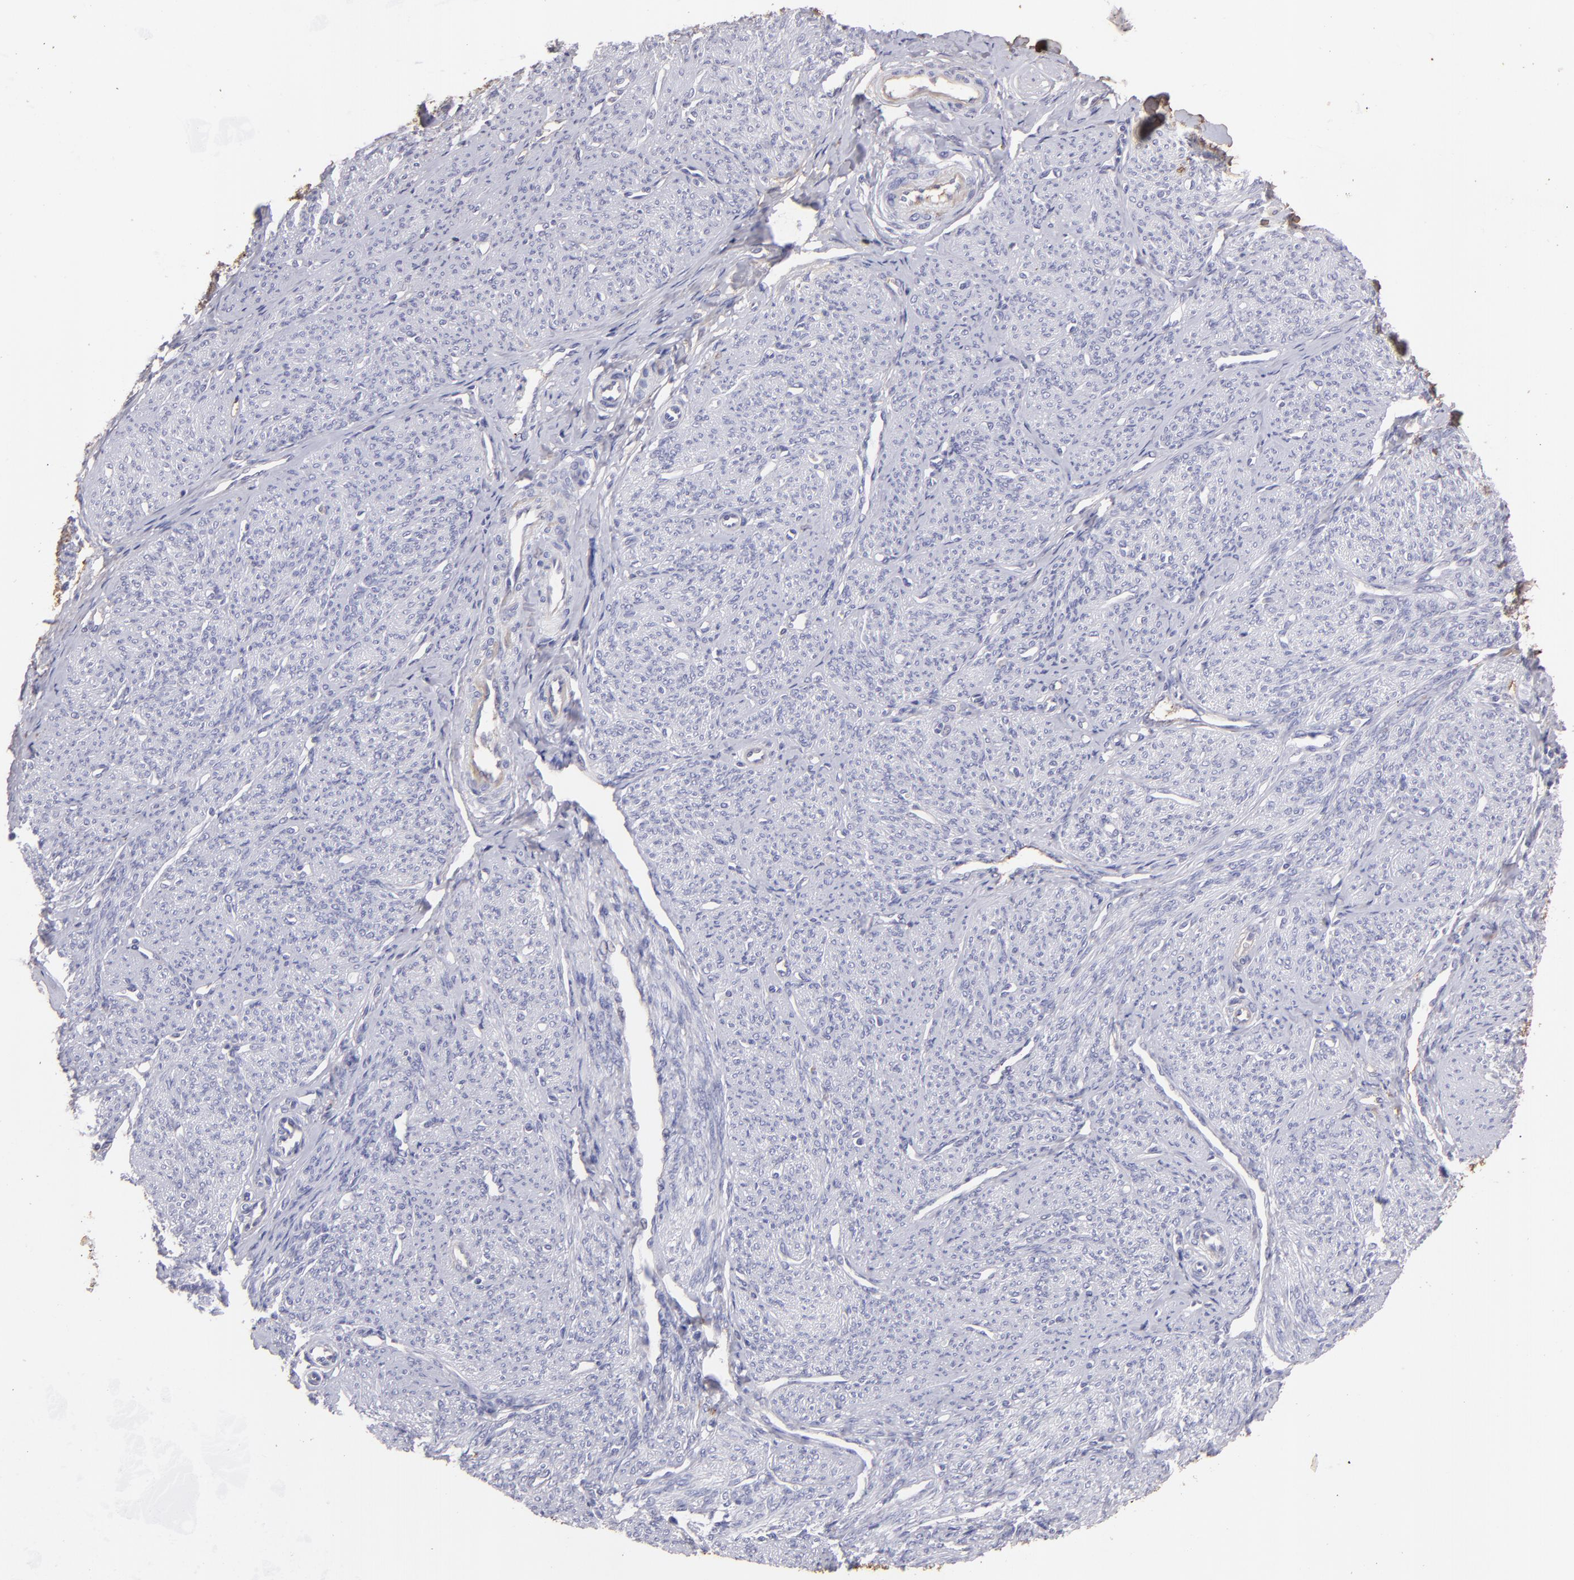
{"staining": {"intensity": "negative", "quantity": "none", "location": "none"}, "tissue": "smooth muscle", "cell_type": "Smooth muscle cells", "image_type": "normal", "snomed": [{"axis": "morphology", "description": "Normal tissue, NOS"}, {"axis": "topography", "description": "Cervix"}, {"axis": "topography", "description": "Endometrium"}], "caption": "This is a histopathology image of immunohistochemistry staining of normal smooth muscle, which shows no positivity in smooth muscle cells. (Brightfield microscopy of DAB IHC at high magnification).", "gene": "FGB", "patient": {"sex": "female", "age": 65}}